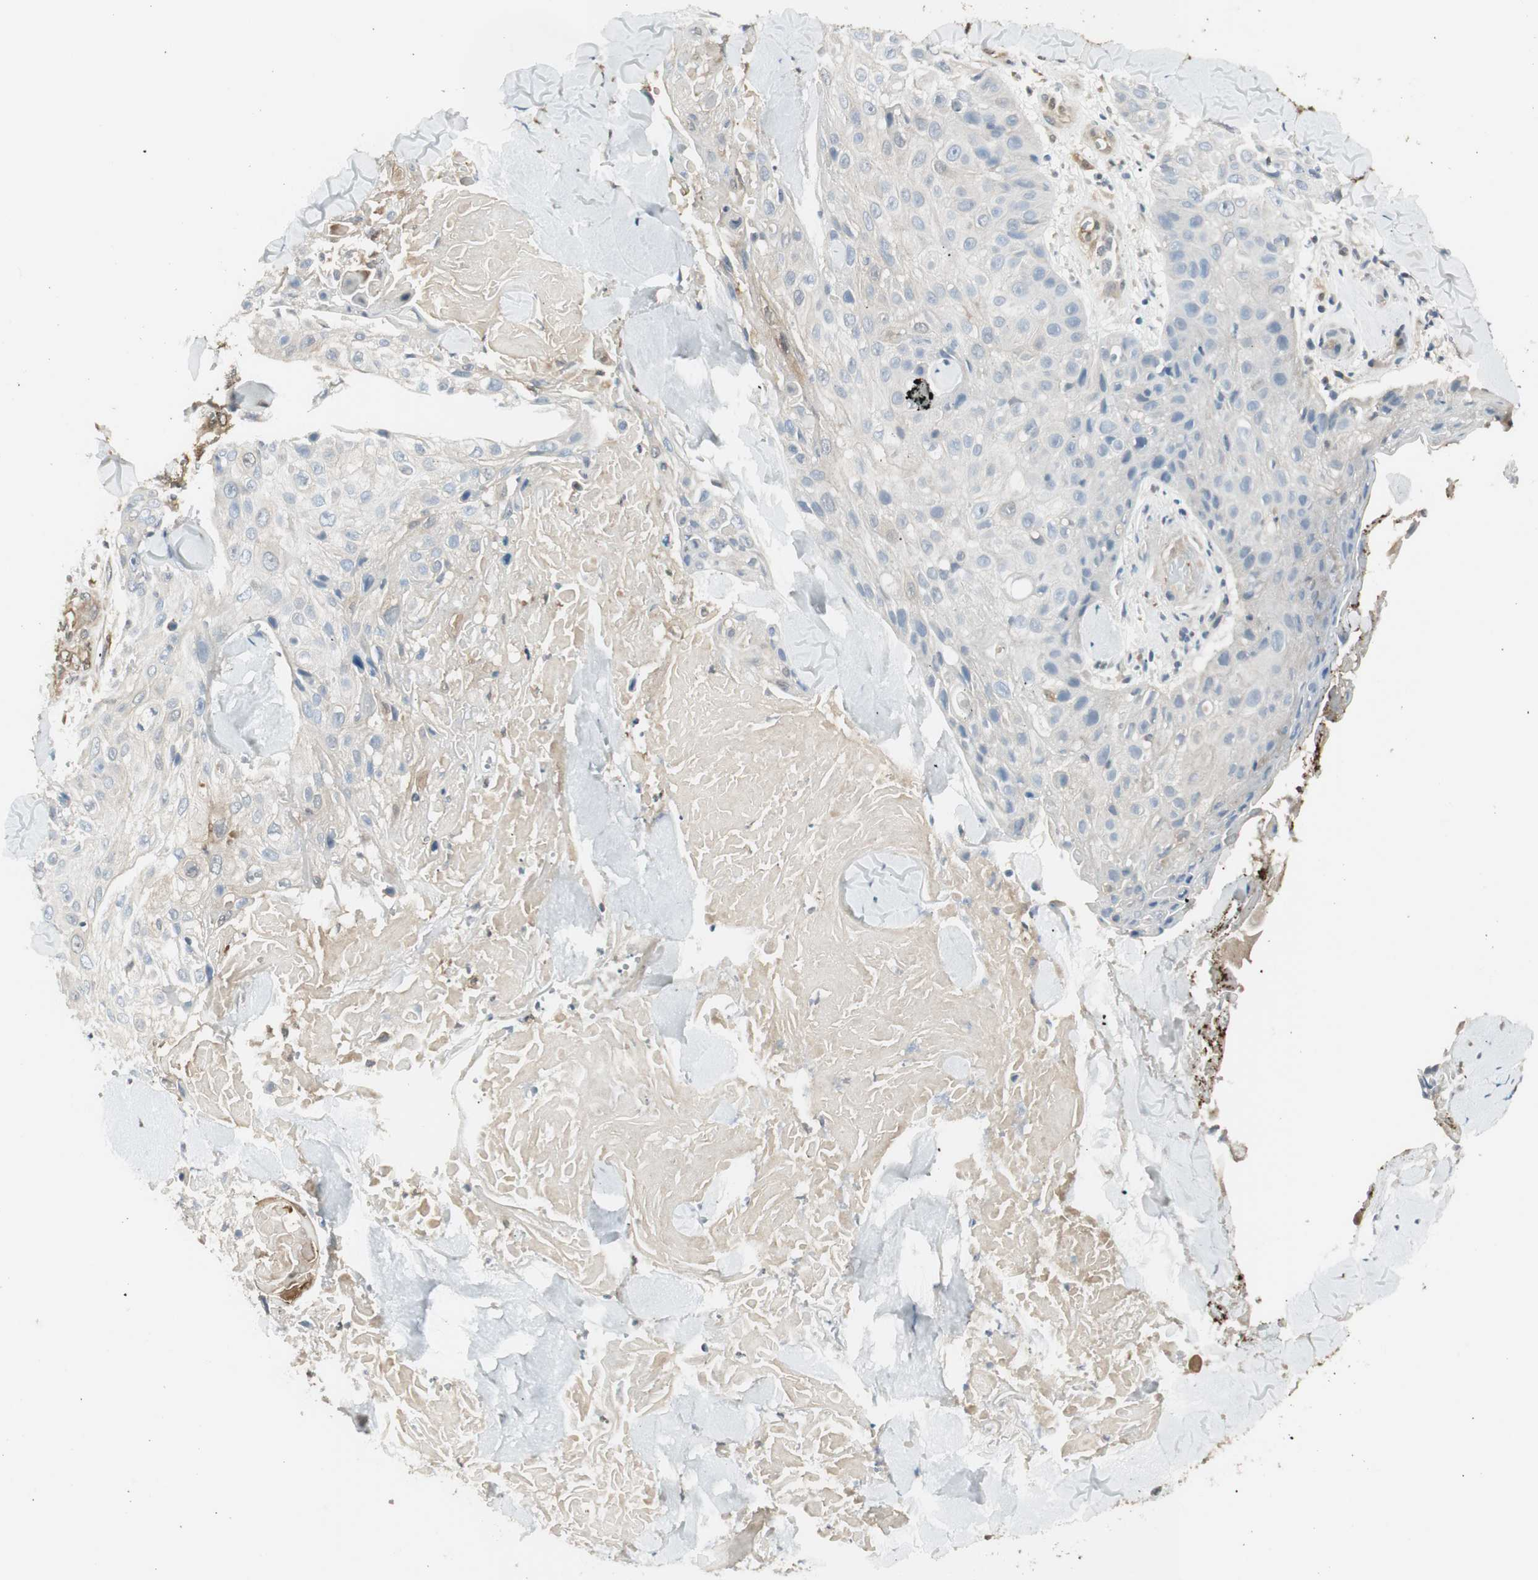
{"staining": {"intensity": "weak", "quantity": "<25%", "location": "cytoplasmic/membranous"}, "tissue": "skin cancer", "cell_type": "Tumor cells", "image_type": "cancer", "snomed": [{"axis": "morphology", "description": "Squamous cell carcinoma, NOS"}, {"axis": "topography", "description": "Skin"}], "caption": "Skin cancer was stained to show a protein in brown. There is no significant staining in tumor cells.", "gene": "SERPINB6", "patient": {"sex": "male", "age": 86}}